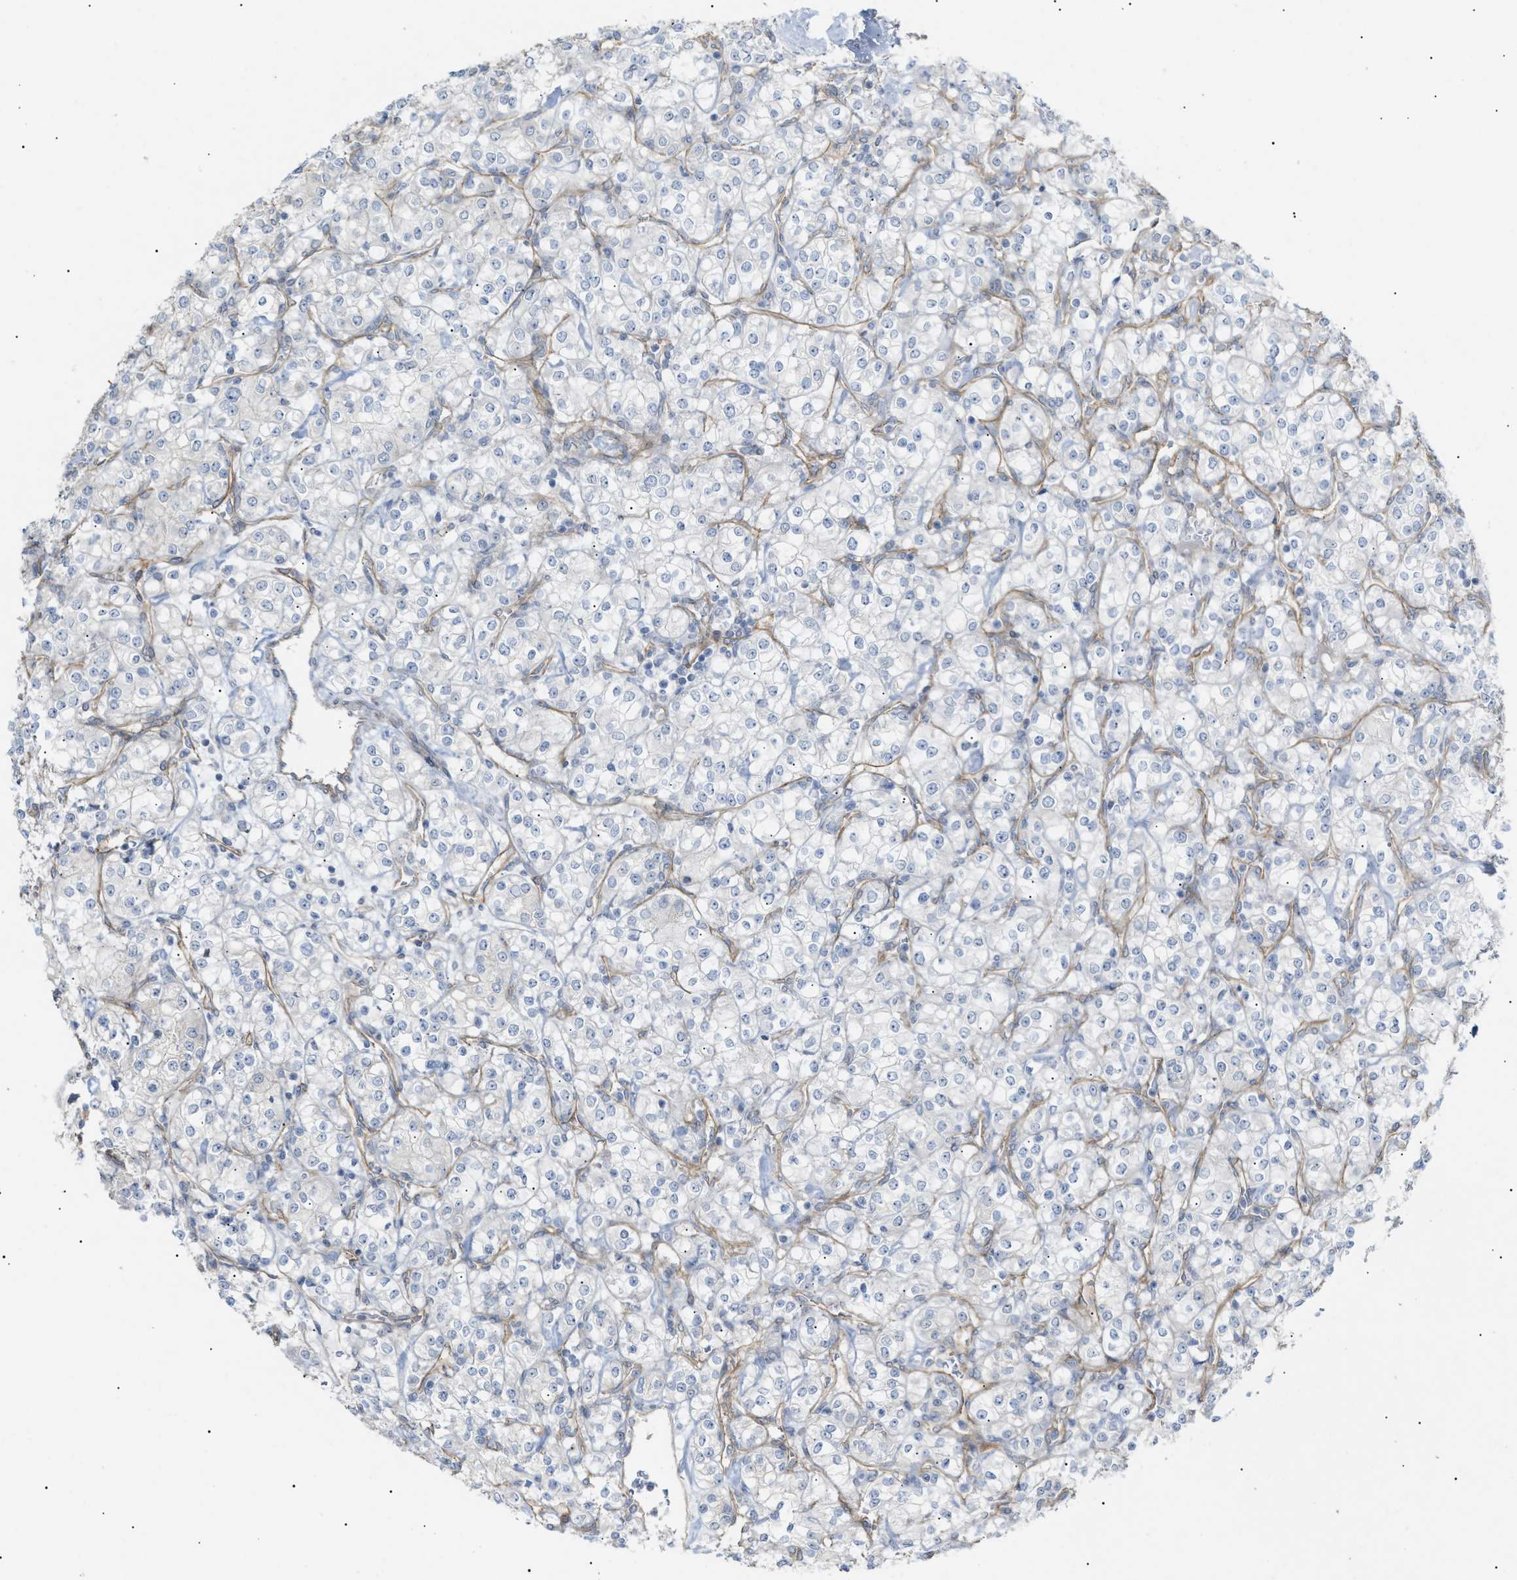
{"staining": {"intensity": "negative", "quantity": "none", "location": "none"}, "tissue": "renal cancer", "cell_type": "Tumor cells", "image_type": "cancer", "snomed": [{"axis": "morphology", "description": "Adenocarcinoma, NOS"}, {"axis": "topography", "description": "Kidney"}], "caption": "Renal adenocarcinoma was stained to show a protein in brown. There is no significant expression in tumor cells.", "gene": "ZFHX2", "patient": {"sex": "male", "age": 77}}